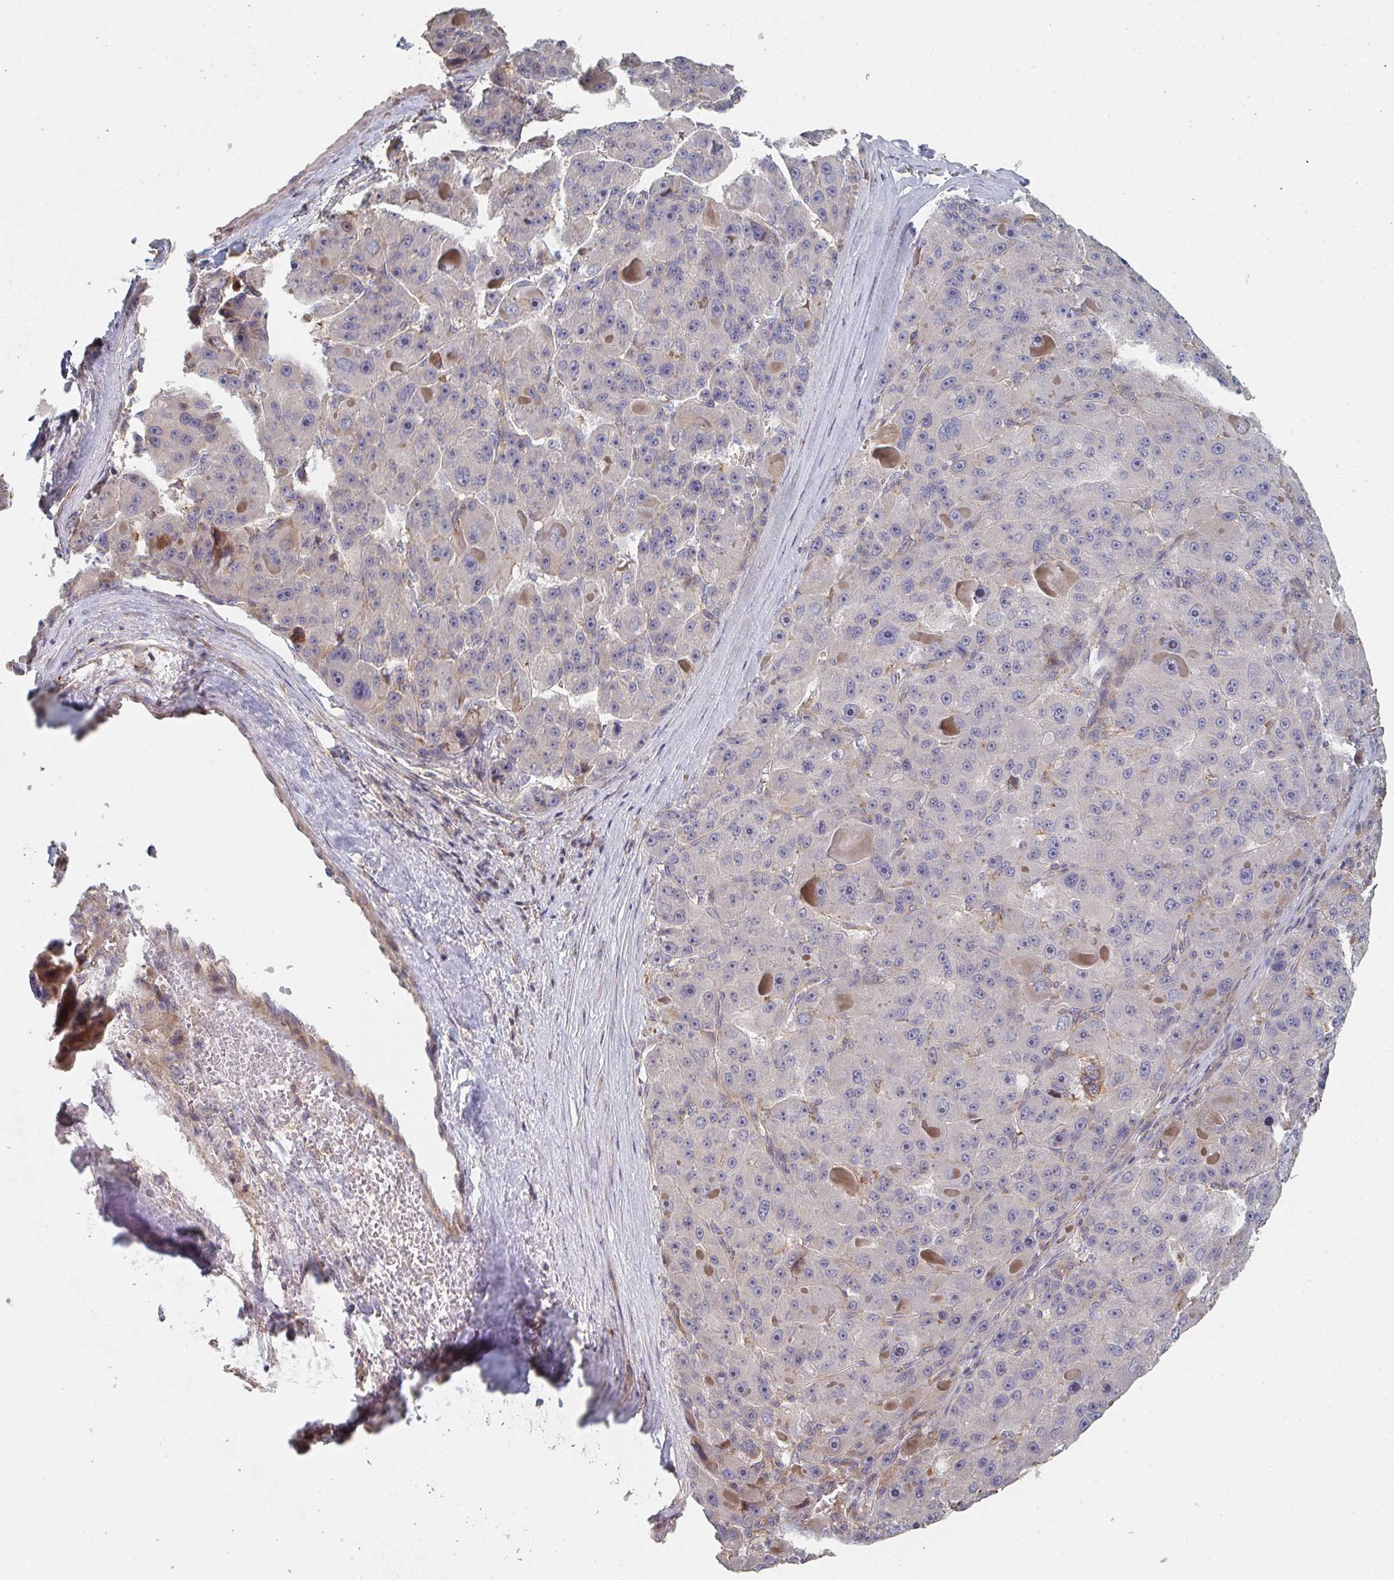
{"staining": {"intensity": "negative", "quantity": "none", "location": "none"}, "tissue": "liver cancer", "cell_type": "Tumor cells", "image_type": "cancer", "snomed": [{"axis": "morphology", "description": "Carcinoma, Hepatocellular, NOS"}, {"axis": "topography", "description": "Liver"}], "caption": "Tumor cells are negative for protein expression in human hepatocellular carcinoma (liver).", "gene": "PTEN", "patient": {"sex": "male", "age": 76}}